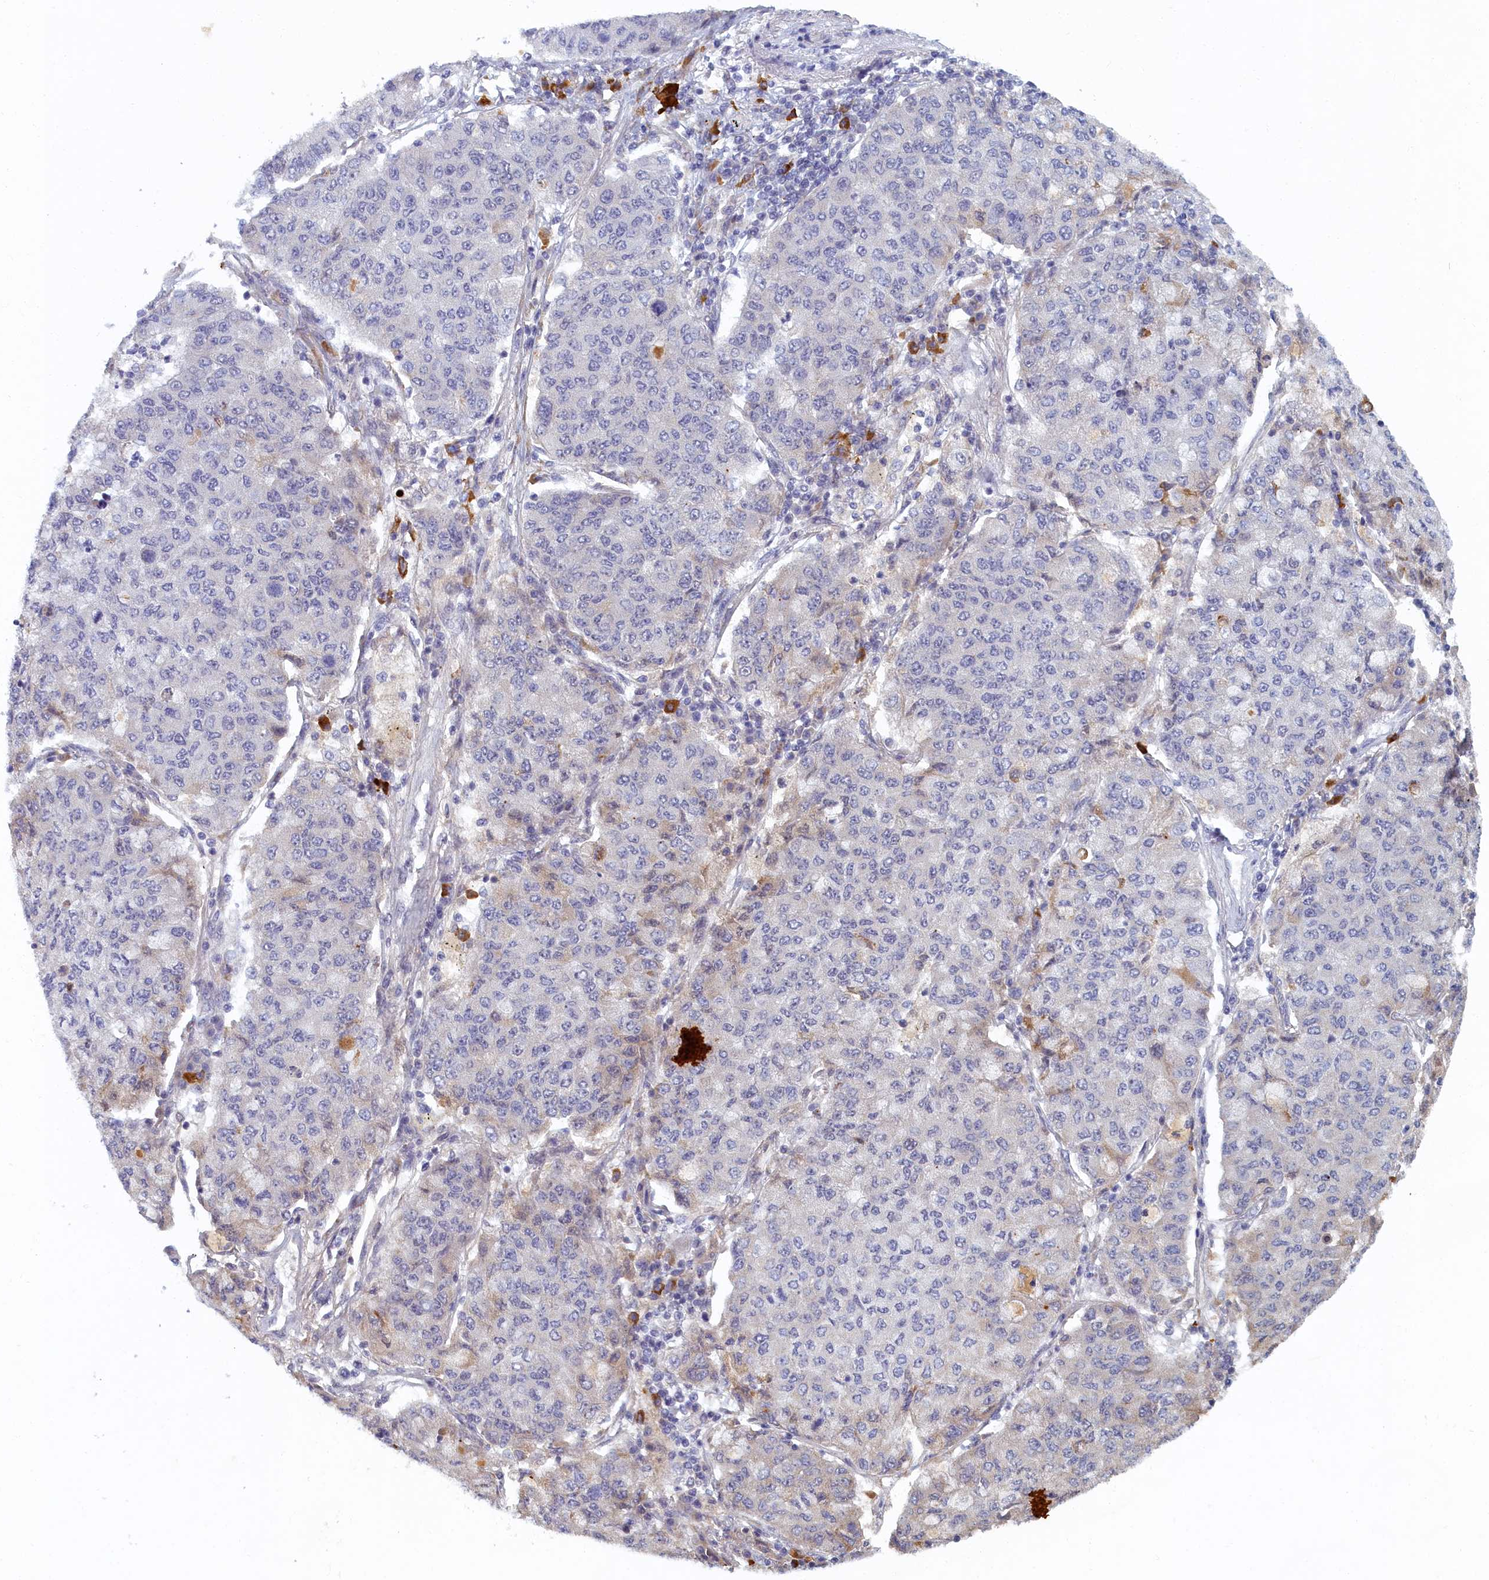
{"staining": {"intensity": "negative", "quantity": "none", "location": "none"}, "tissue": "lung cancer", "cell_type": "Tumor cells", "image_type": "cancer", "snomed": [{"axis": "morphology", "description": "Squamous cell carcinoma, NOS"}, {"axis": "topography", "description": "Lung"}], "caption": "Immunohistochemical staining of lung cancer (squamous cell carcinoma) reveals no significant expression in tumor cells.", "gene": "DNAJC17", "patient": {"sex": "male", "age": 74}}